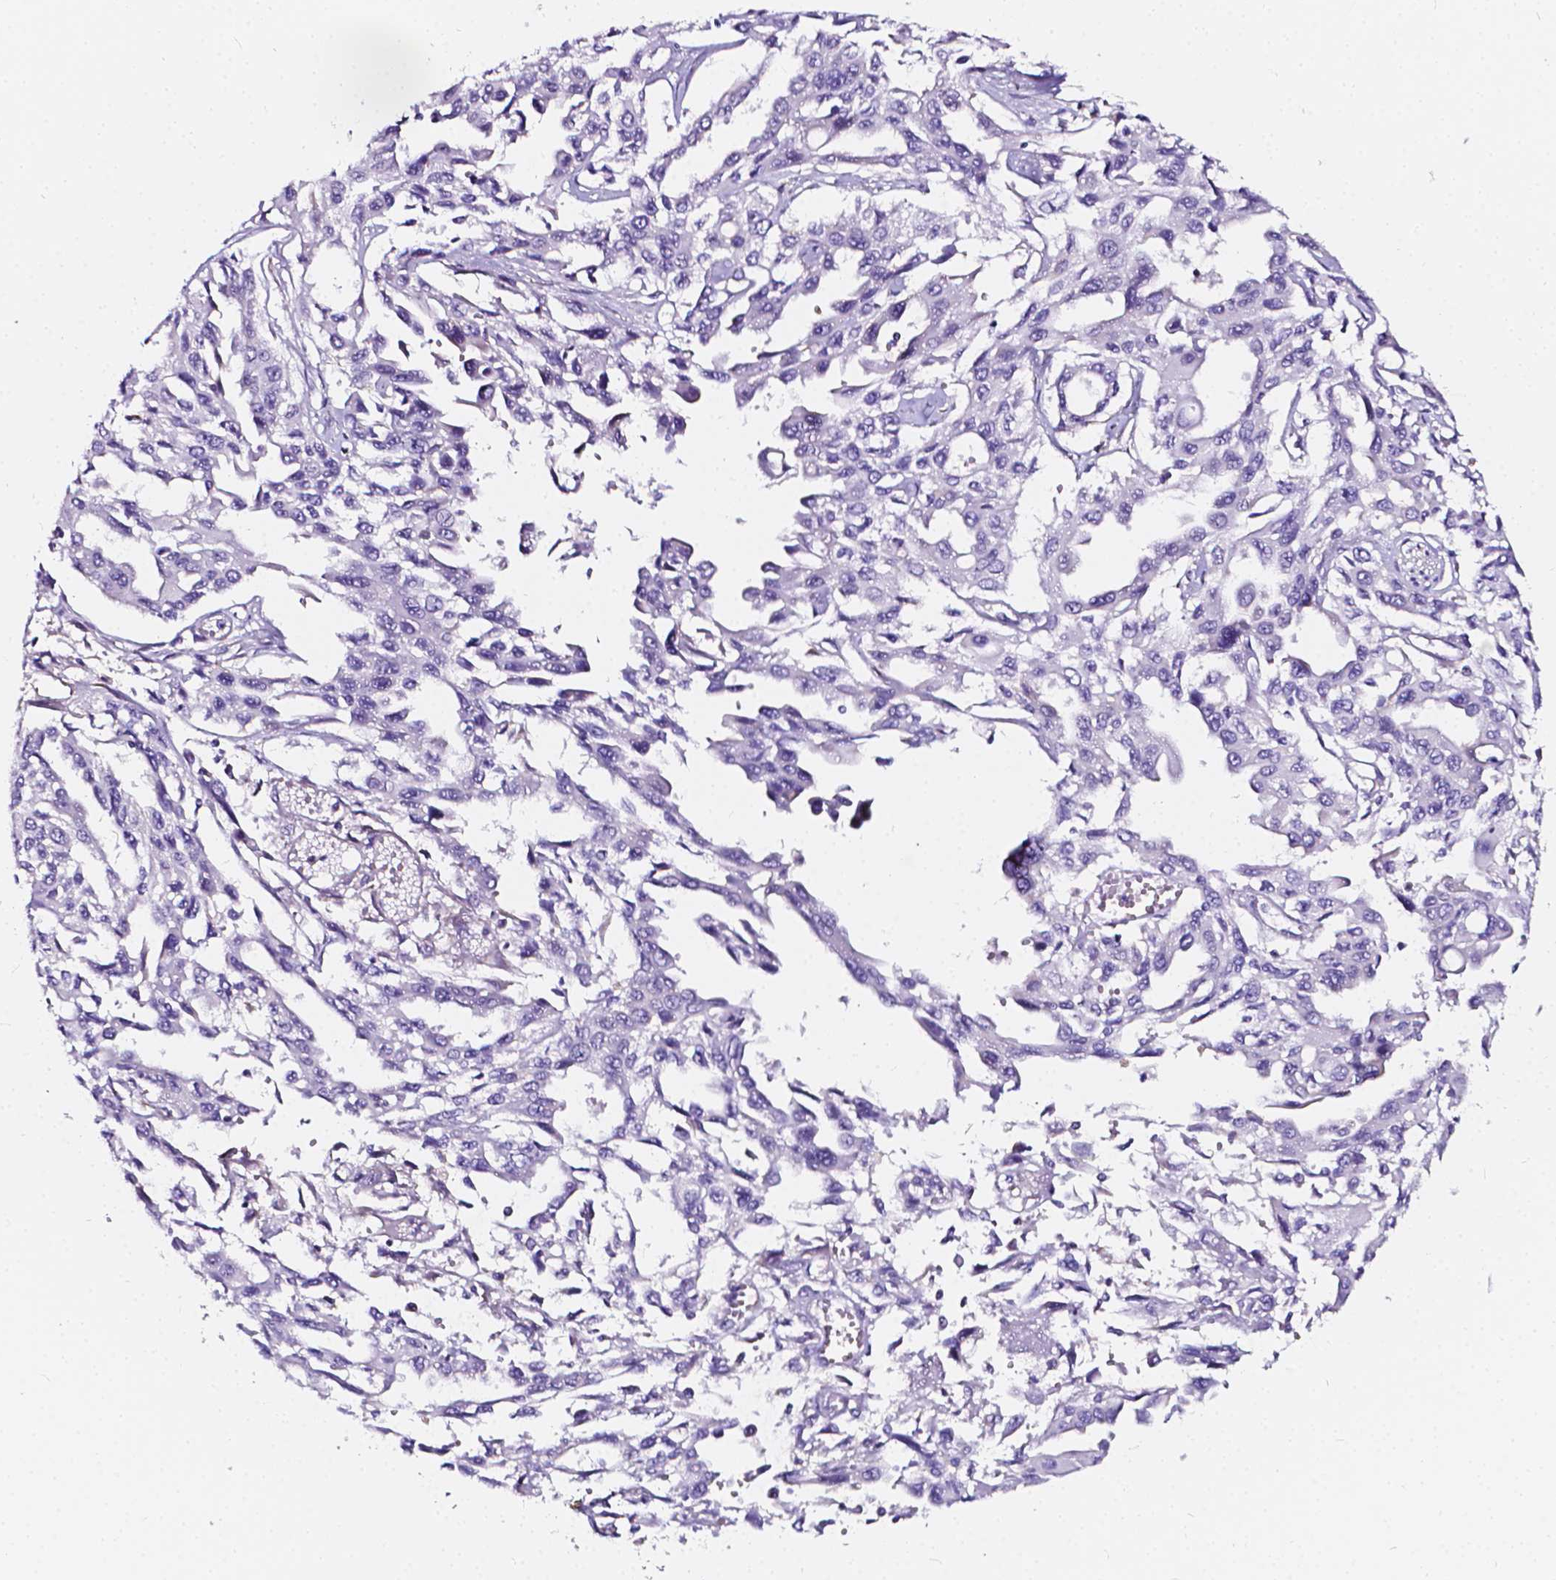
{"staining": {"intensity": "negative", "quantity": "none", "location": "none"}, "tissue": "pancreatic cancer", "cell_type": "Tumor cells", "image_type": "cancer", "snomed": [{"axis": "morphology", "description": "Adenocarcinoma, NOS"}, {"axis": "topography", "description": "Pancreas"}], "caption": "Tumor cells show no significant protein positivity in pancreatic cancer (adenocarcinoma).", "gene": "CLSTN2", "patient": {"sex": "female", "age": 55}}